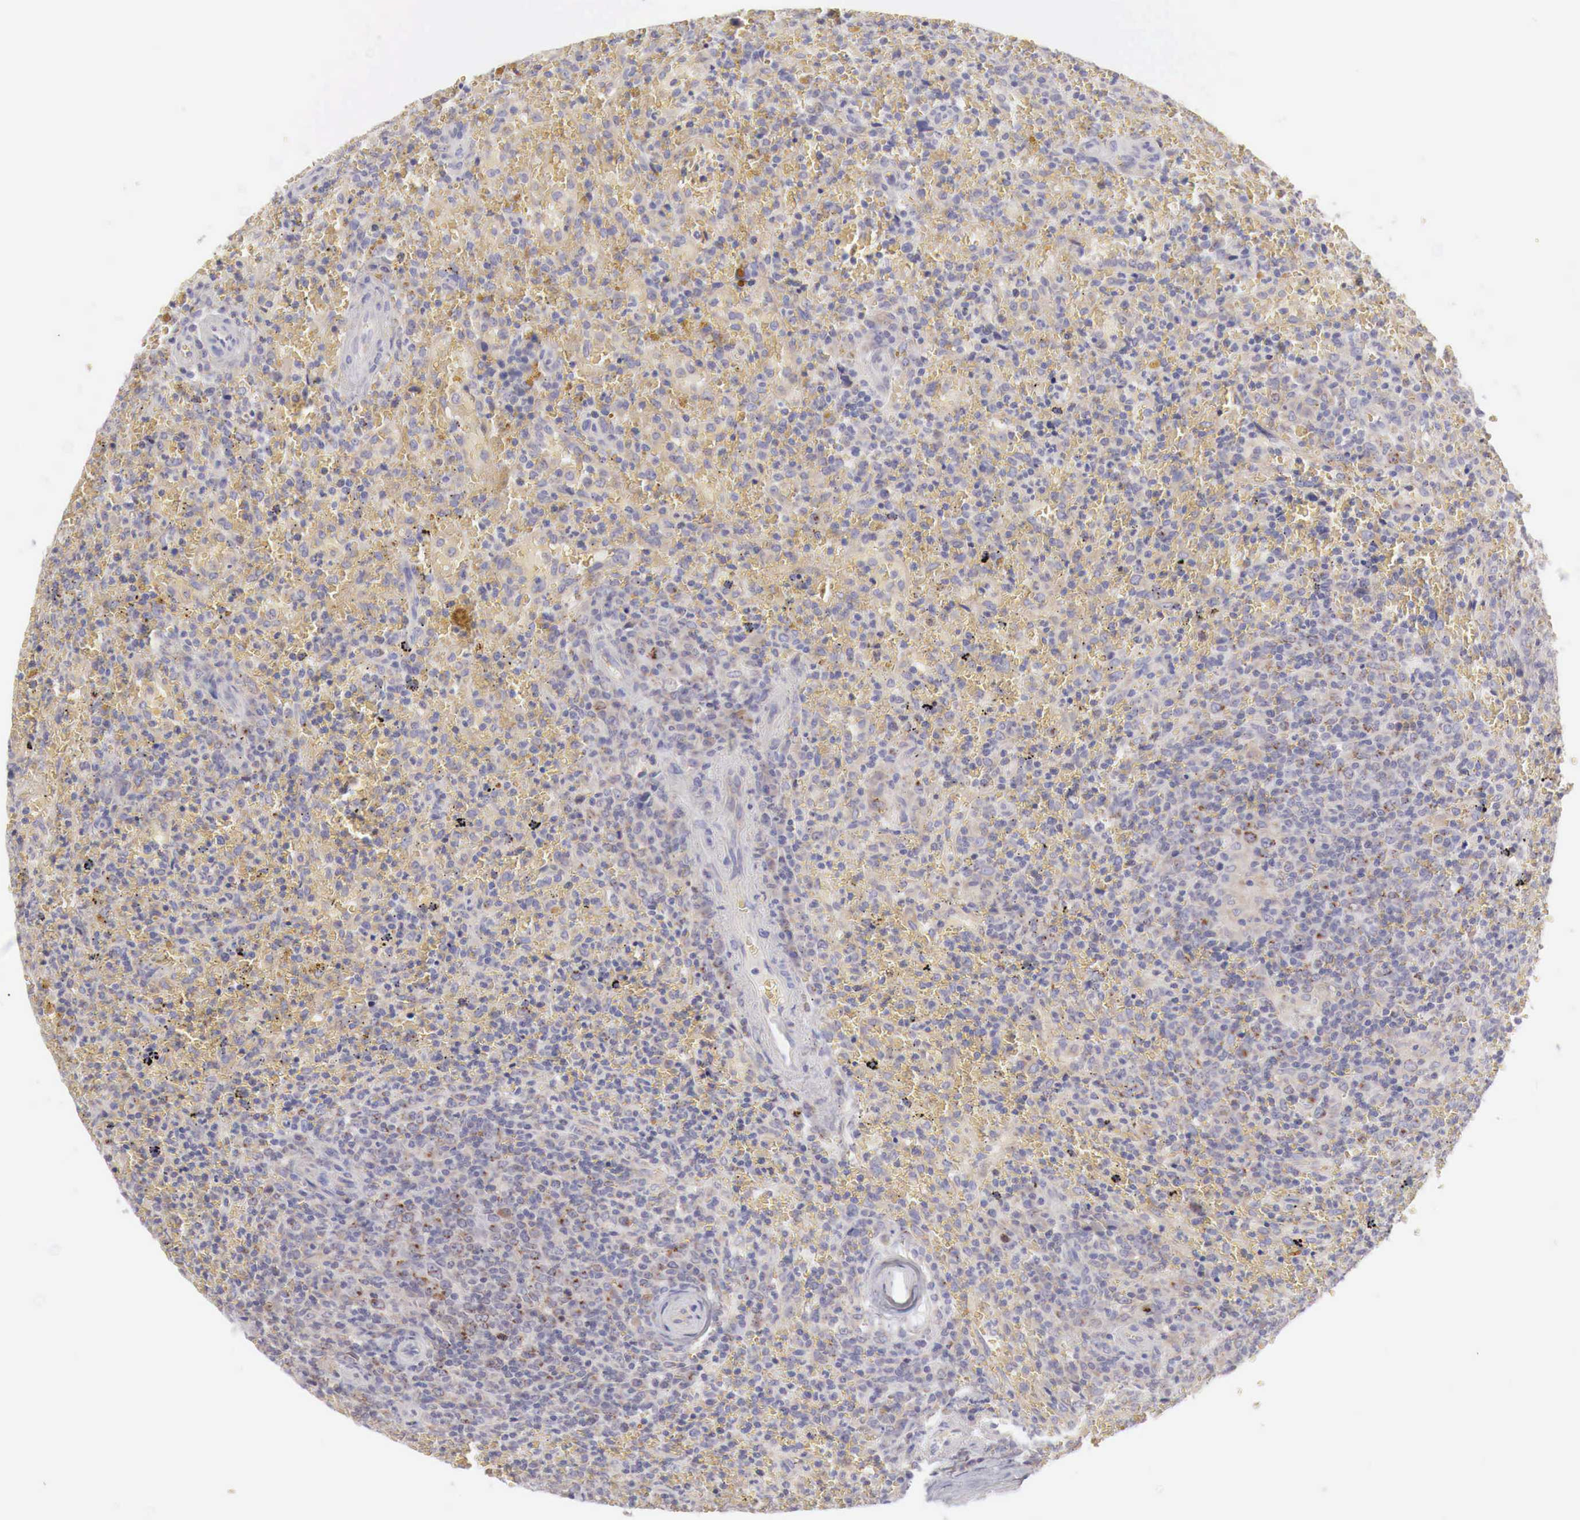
{"staining": {"intensity": "moderate", "quantity": ">75%", "location": "cytoplasmic/membranous"}, "tissue": "lymphoma", "cell_type": "Tumor cells", "image_type": "cancer", "snomed": [{"axis": "morphology", "description": "Malignant lymphoma, non-Hodgkin's type, High grade"}, {"axis": "topography", "description": "Spleen"}, {"axis": "topography", "description": "Lymph node"}], "caption": "Immunohistochemical staining of human lymphoma reveals medium levels of moderate cytoplasmic/membranous expression in about >75% of tumor cells.", "gene": "NSDHL", "patient": {"sex": "female", "age": 70}}